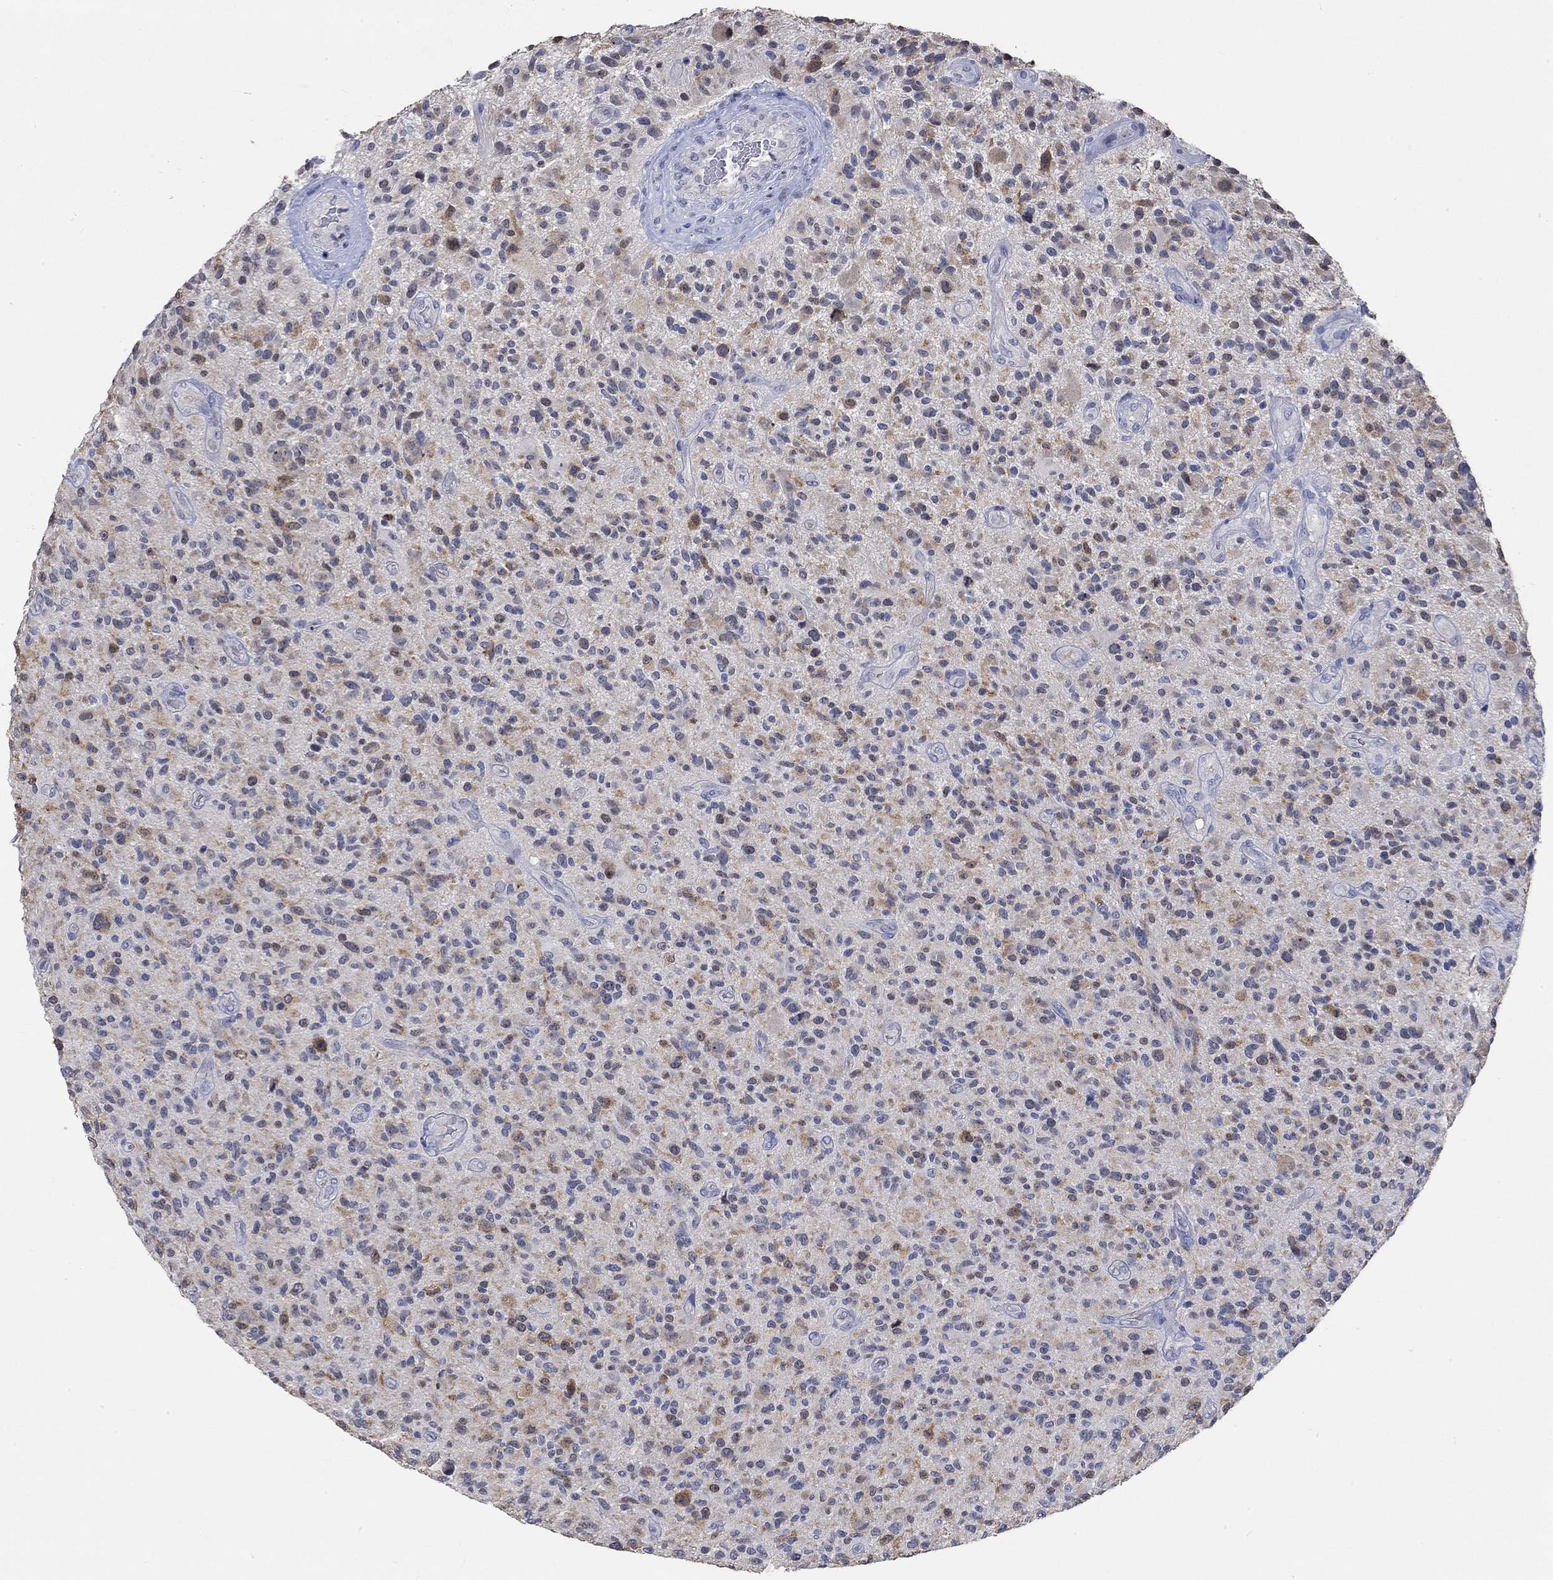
{"staining": {"intensity": "negative", "quantity": "none", "location": "none"}, "tissue": "glioma", "cell_type": "Tumor cells", "image_type": "cancer", "snomed": [{"axis": "morphology", "description": "Glioma, malignant, High grade"}, {"axis": "topography", "description": "Brain"}], "caption": "A histopathology image of glioma stained for a protein displays no brown staining in tumor cells.", "gene": "PNMA5", "patient": {"sex": "male", "age": 47}}